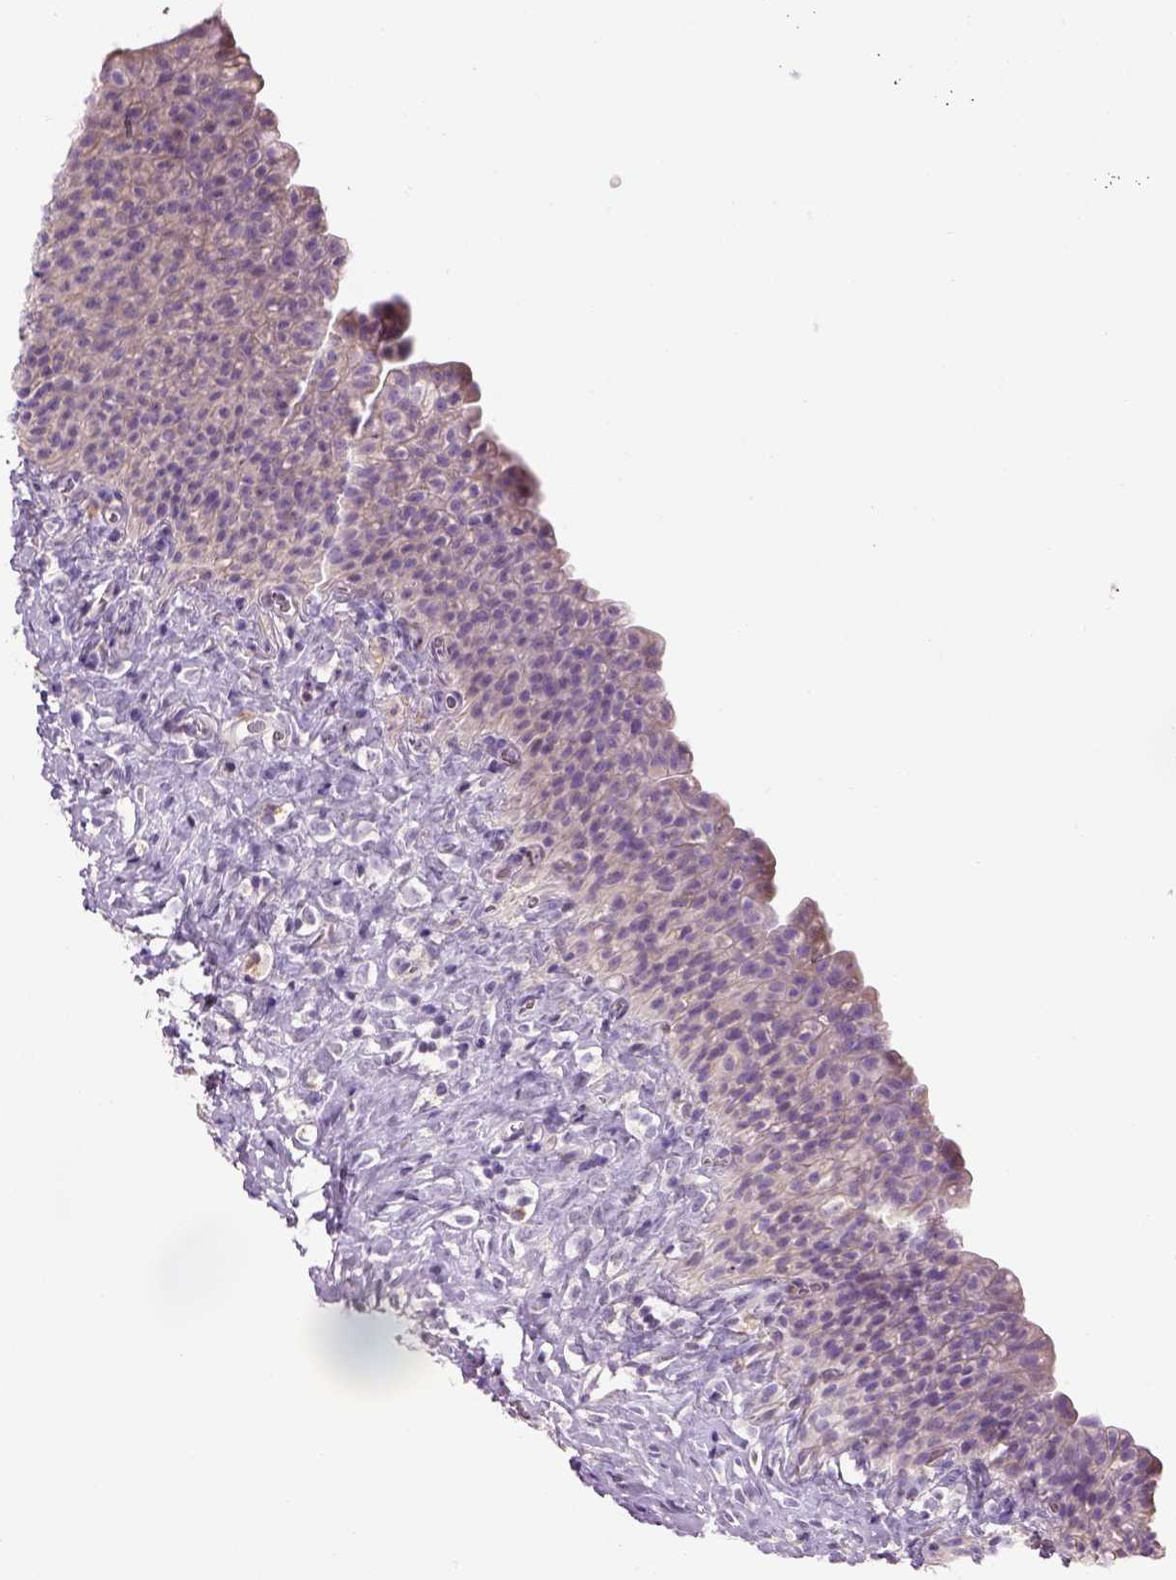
{"staining": {"intensity": "weak", "quantity": ">75%", "location": "cytoplasmic/membranous"}, "tissue": "urinary bladder", "cell_type": "Urothelial cells", "image_type": "normal", "snomed": [{"axis": "morphology", "description": "Normal tissue, NOS"}, {"axis": "topography", "description": "Urinary bladder"}], "caption": "IHC of normal human urinary bladder shows low levels of weak cytoplasmic/membranous staining in approximately >75% of urothelial cells.", "gene": "IFT52", "patient": {"sex": "male", "age": 76}}